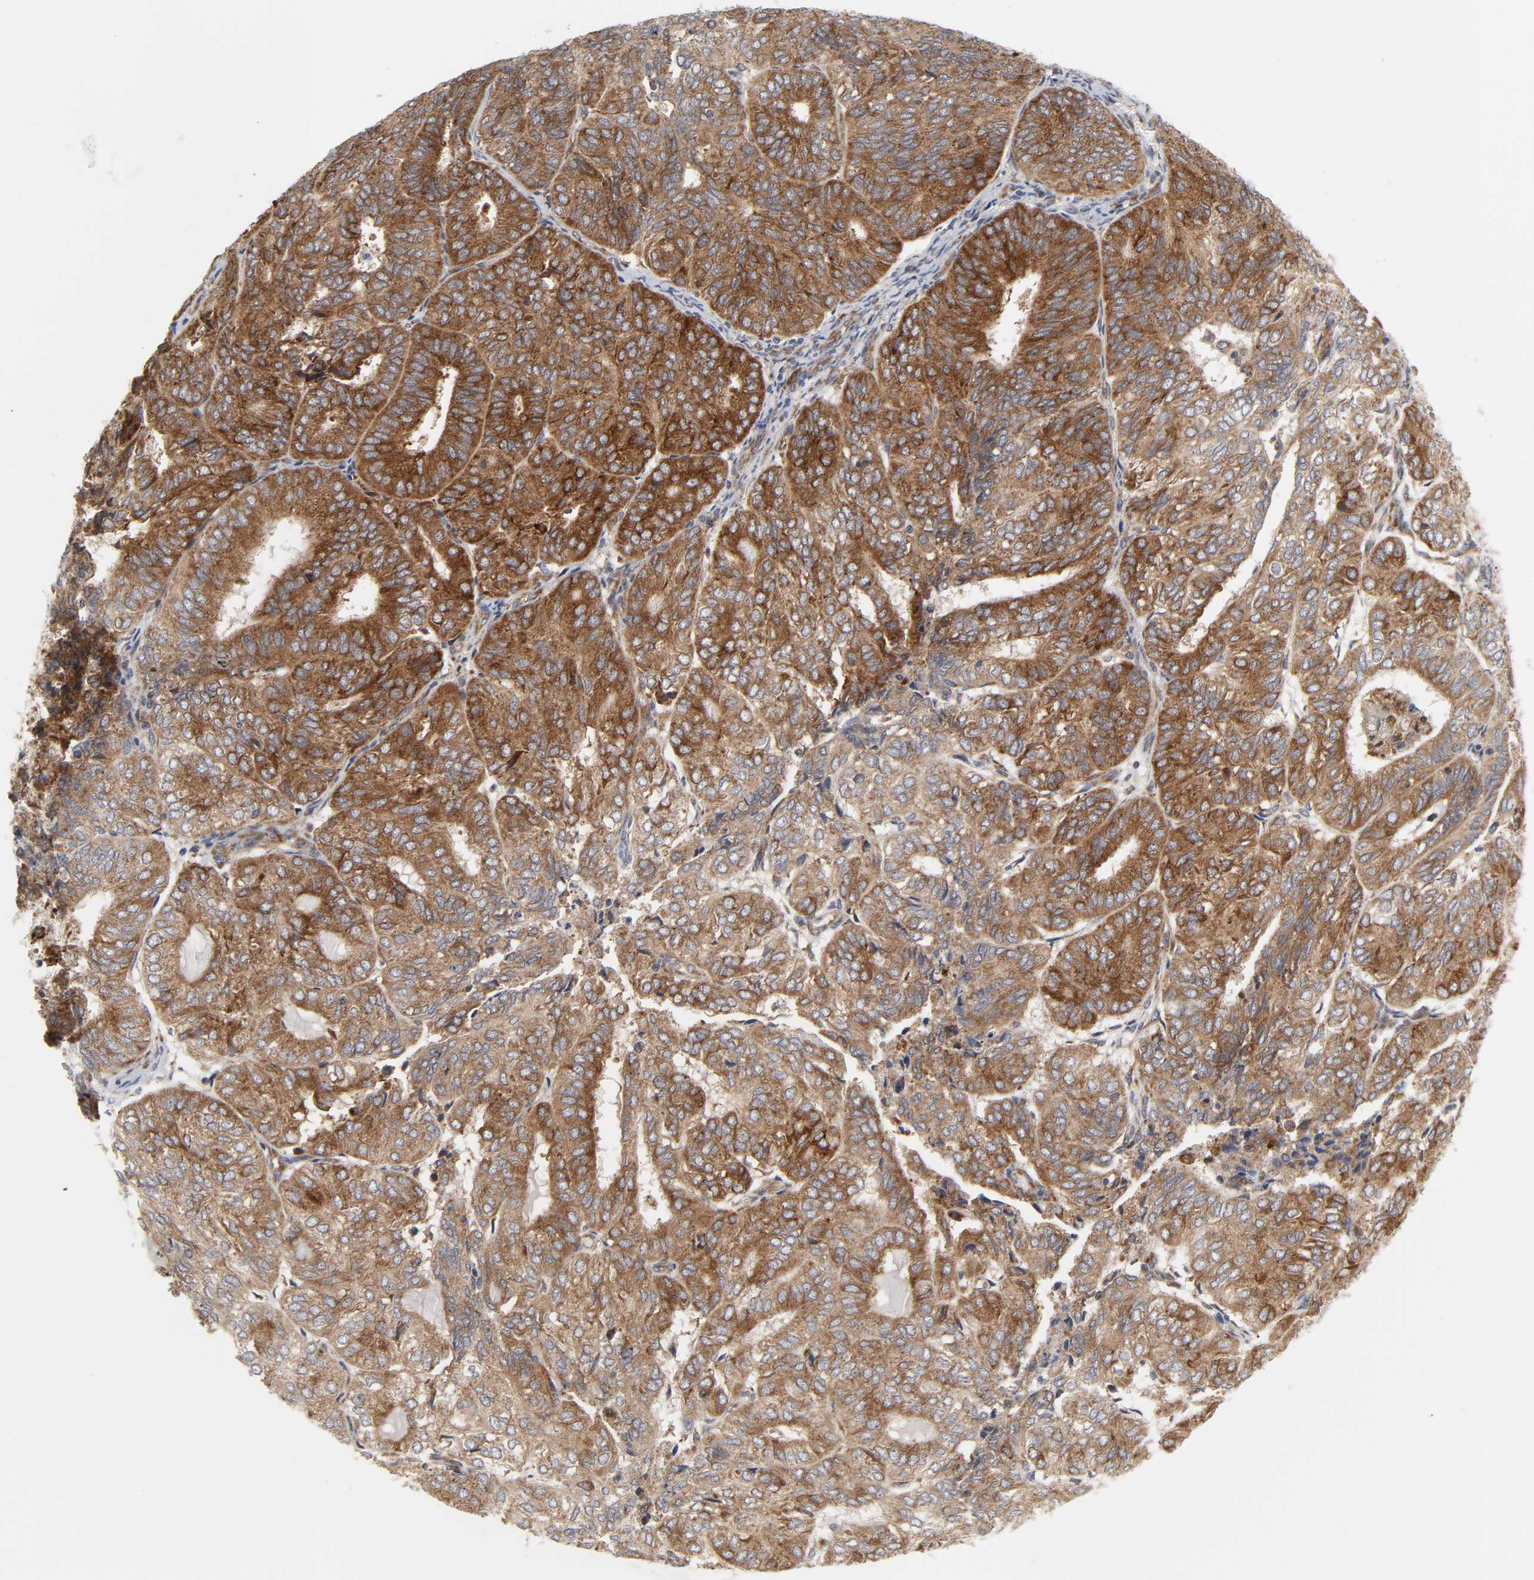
{"staining": {"intensity": "moderate", "quantity": ">75%", "location": "cytoplasmic/membranous"}, "tissue": "endometrial cancer", "cell_type": "Tumor cells", "image_type": "cancer", "snomed": [{"axis": "morphology", "description": "Adenocarcinoma, NOS"}, {"axis": "topography", "description": "Uterus"}], "caption": "Protein staining by immunohistochemistry exhibits moderate cytoplasmic/membranous staining in approximately >75% of tumor cells in endometrial cancer.", "gene": "BAX", "patient": {"sex": "female", "age": 60}}